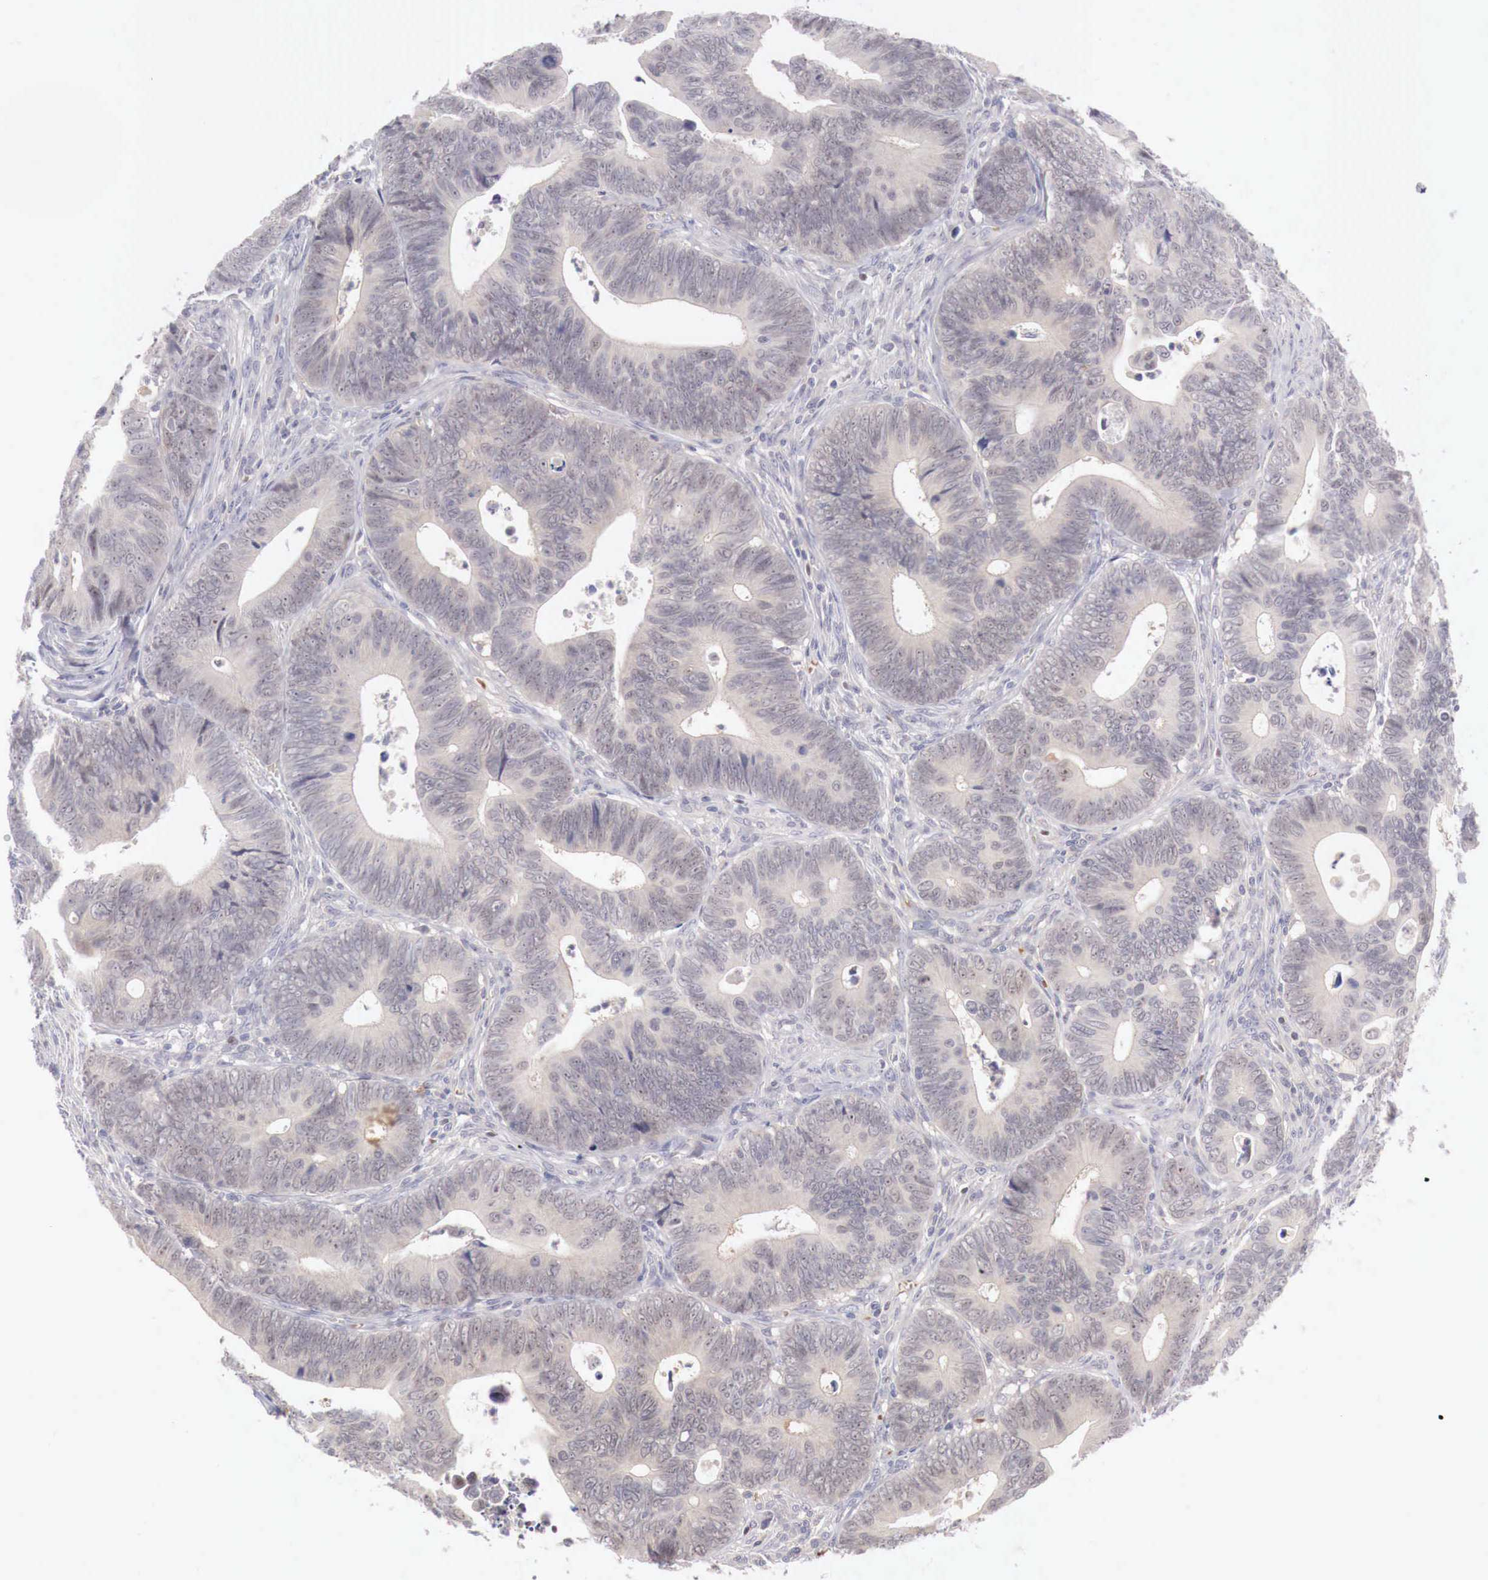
{"staining": {"intensity": "negative", "quantity": "none", "location": "none"}, "tissue": "colorectal cancer", "cell_type": "Tumor cells", "image_type": "cancer", "snomed": [{"axis": "morphology", "description": "Adenocarcinoma, NOS"}, {"axis": "topography", "description": "Colon"}], "caption": "Colorectal cancer stained for a protein using immunohistochemistry exhibits no positivity tumor cells.", "gene": "GATA1", "patient": {"sex": "female", "age": 78}}